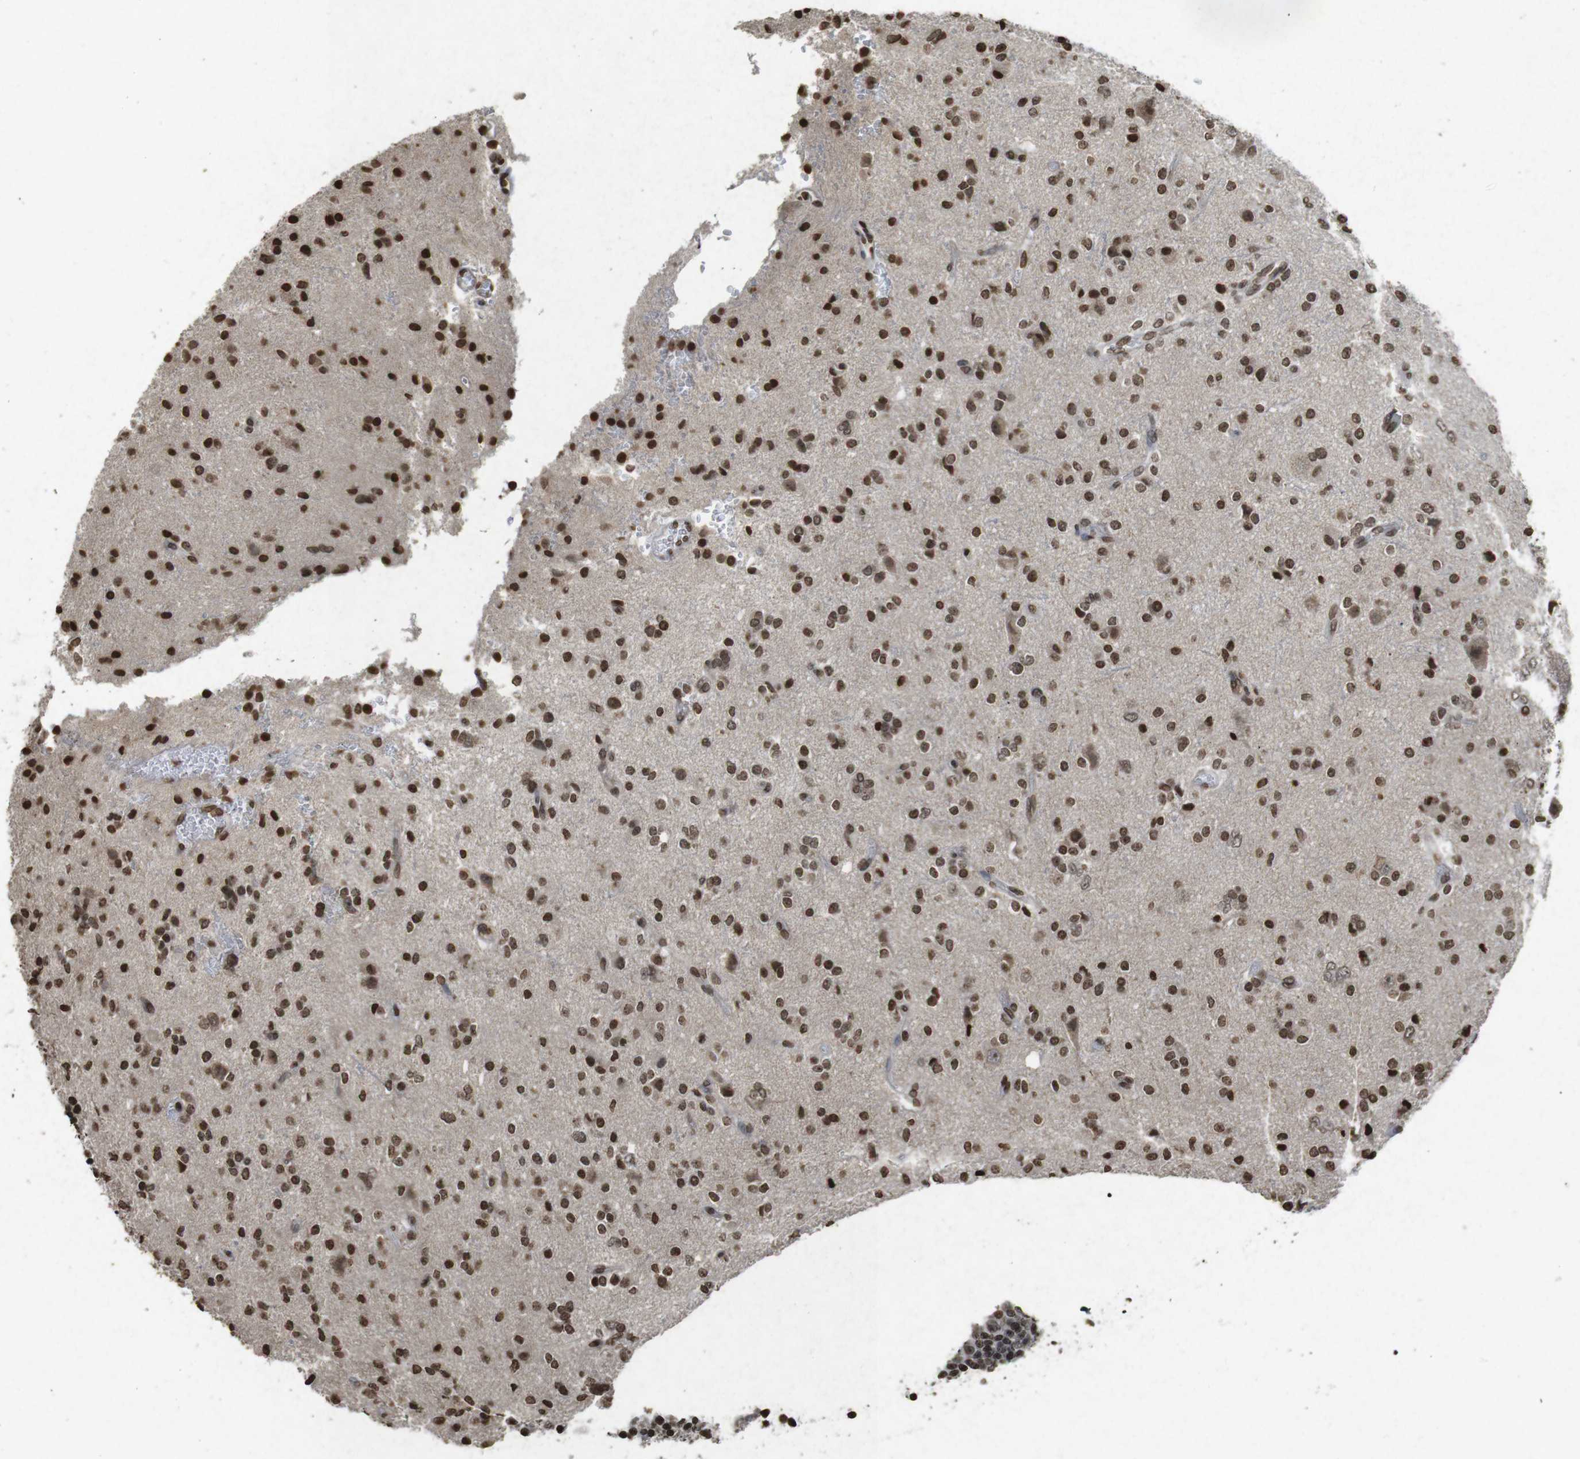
{"staining": {"intensity": "strong", "quantity": ">75%", "location": "nuclear"}, "tissue": "glioma", "cell_type": "Tumor cells", "image_type": "cancer", "snomed": [{"axis": "morphology", "description": "Glioma, malignant, High grade"}, {"axis": "topography", "description": "Brain"}], "caption": "The micrograph reveals immunohistochemical staining of glioma. There is strong nuclear expression is identified in about >75% of tumor cells.", "gene": "FOXA3", "patient": {"sex": "male", "age": 47}}